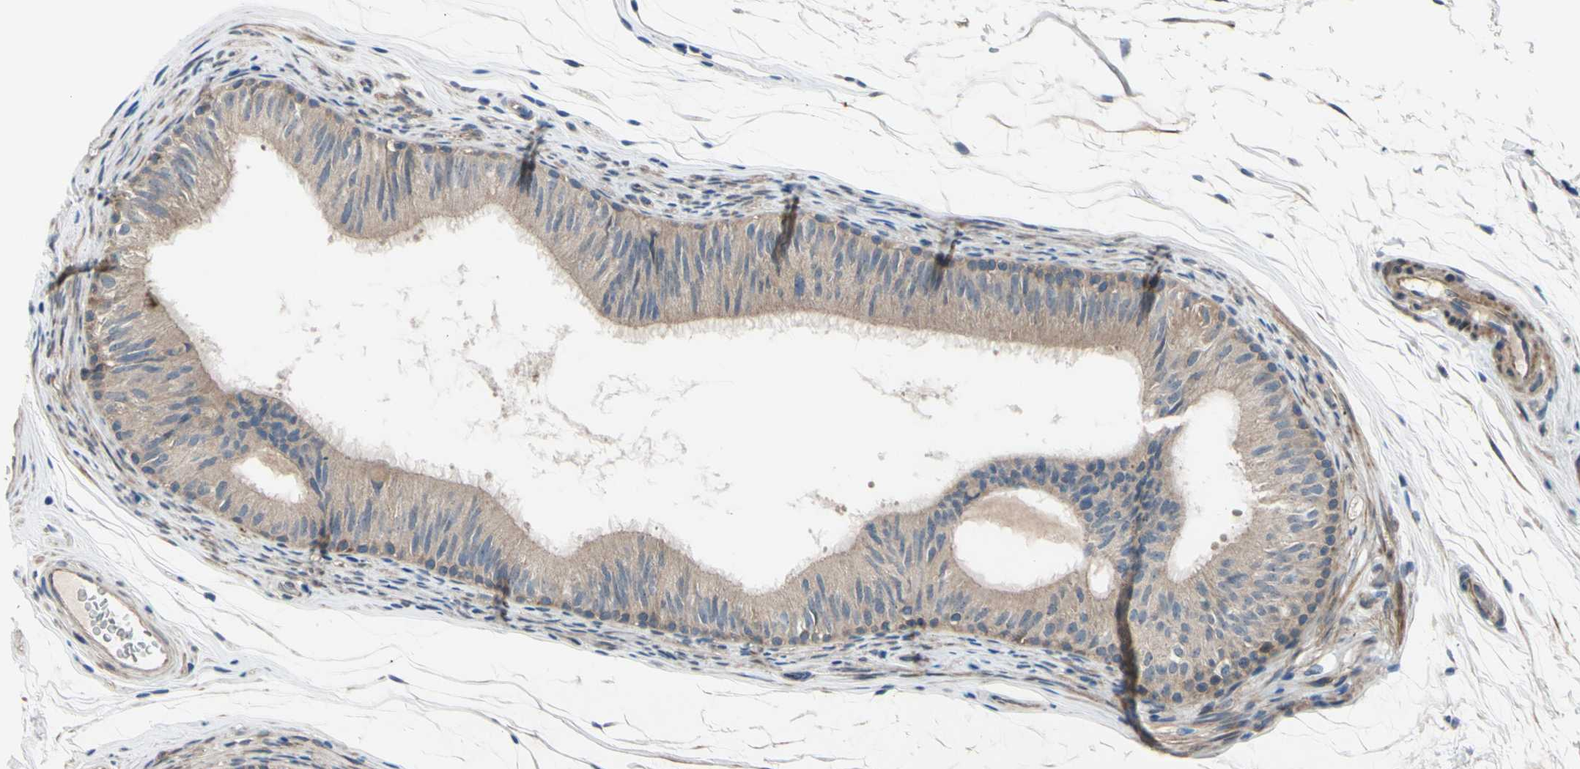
{"staining": {"intensity": "weak", "quantity": ">75%", "location": "cytoplasmic/membranous"}, "tissue": "epididymis", "cell_type": "Glandular cells", "image_type": "normal", "snomed": [{"axis": "morphology", "description": "Normal tissue, NOS"}, {"axis": "topography", "description": "Epididymis"}], "caption": "The immunohistochemical stain shows weak cytoplasmic/membranous staining in glandular cells of unremarkable epididymis. (IHC, brightfield microscopy, high magnification).", "gene": "SVIL", "patient": {"sex": "male", "age": 36}}